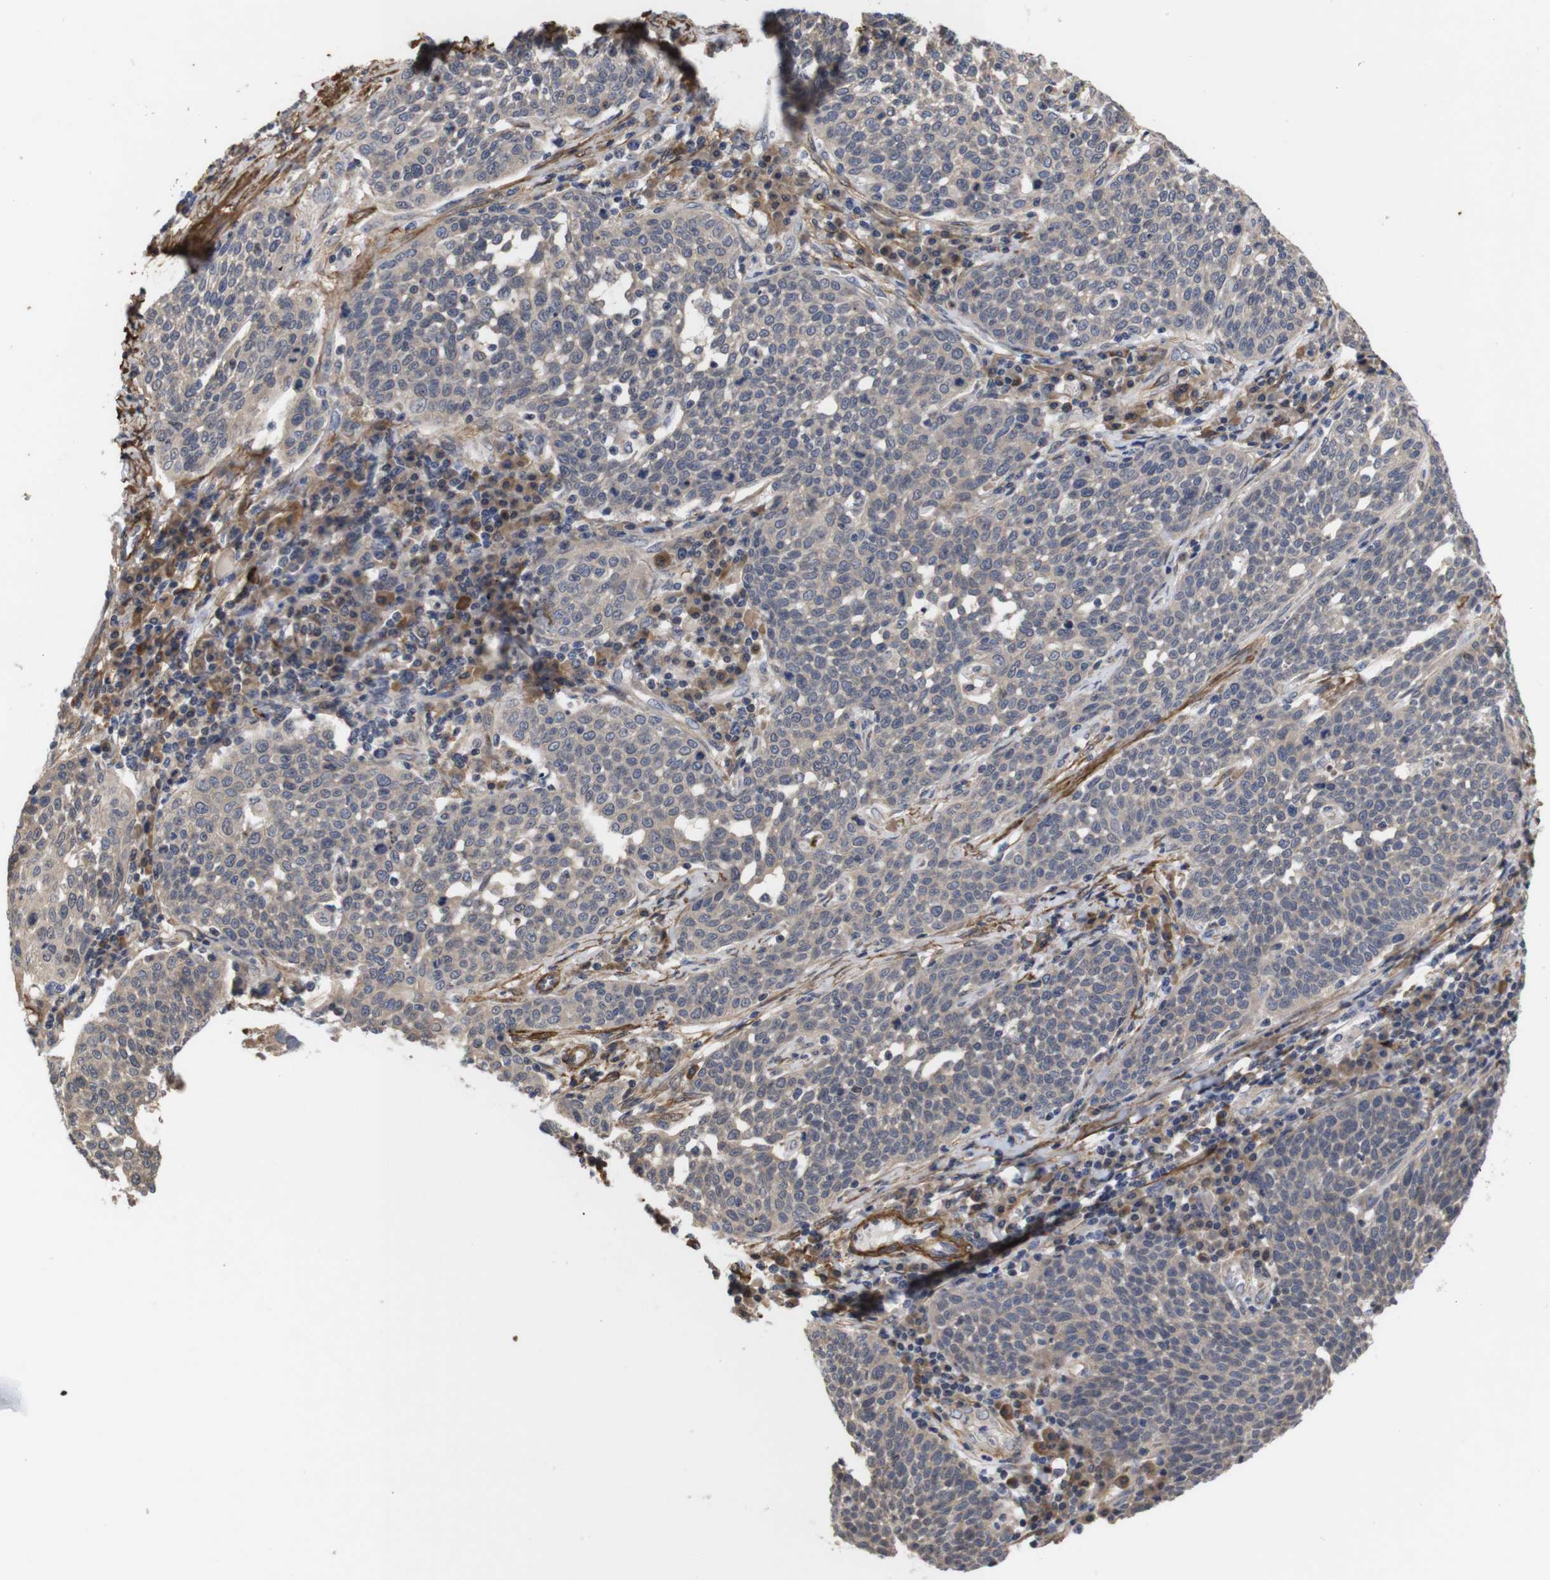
{"staining": {"intensity": "weak", "quantity": ">75%", "location": "cytoplasmic/membranous"}, "tissue": "cervical cancer", "cell_type": "Tumor cells", "image_type": "cancer", "snomed": [{"axis": "morphology", "description": "Squamous cell carcinoma, NOS"}, {"axis": "topography", "description": "Cervix"}], "caption": "A high-resolution image shows IHC staining of cervical cancer, which displays weak cytoplasmic/membranous positivity in approximately >75% of tumor cells. Nuclei are stained in blue.", "gene": "PDLIM5", "patient": {"sex": "female", "age": 34}}